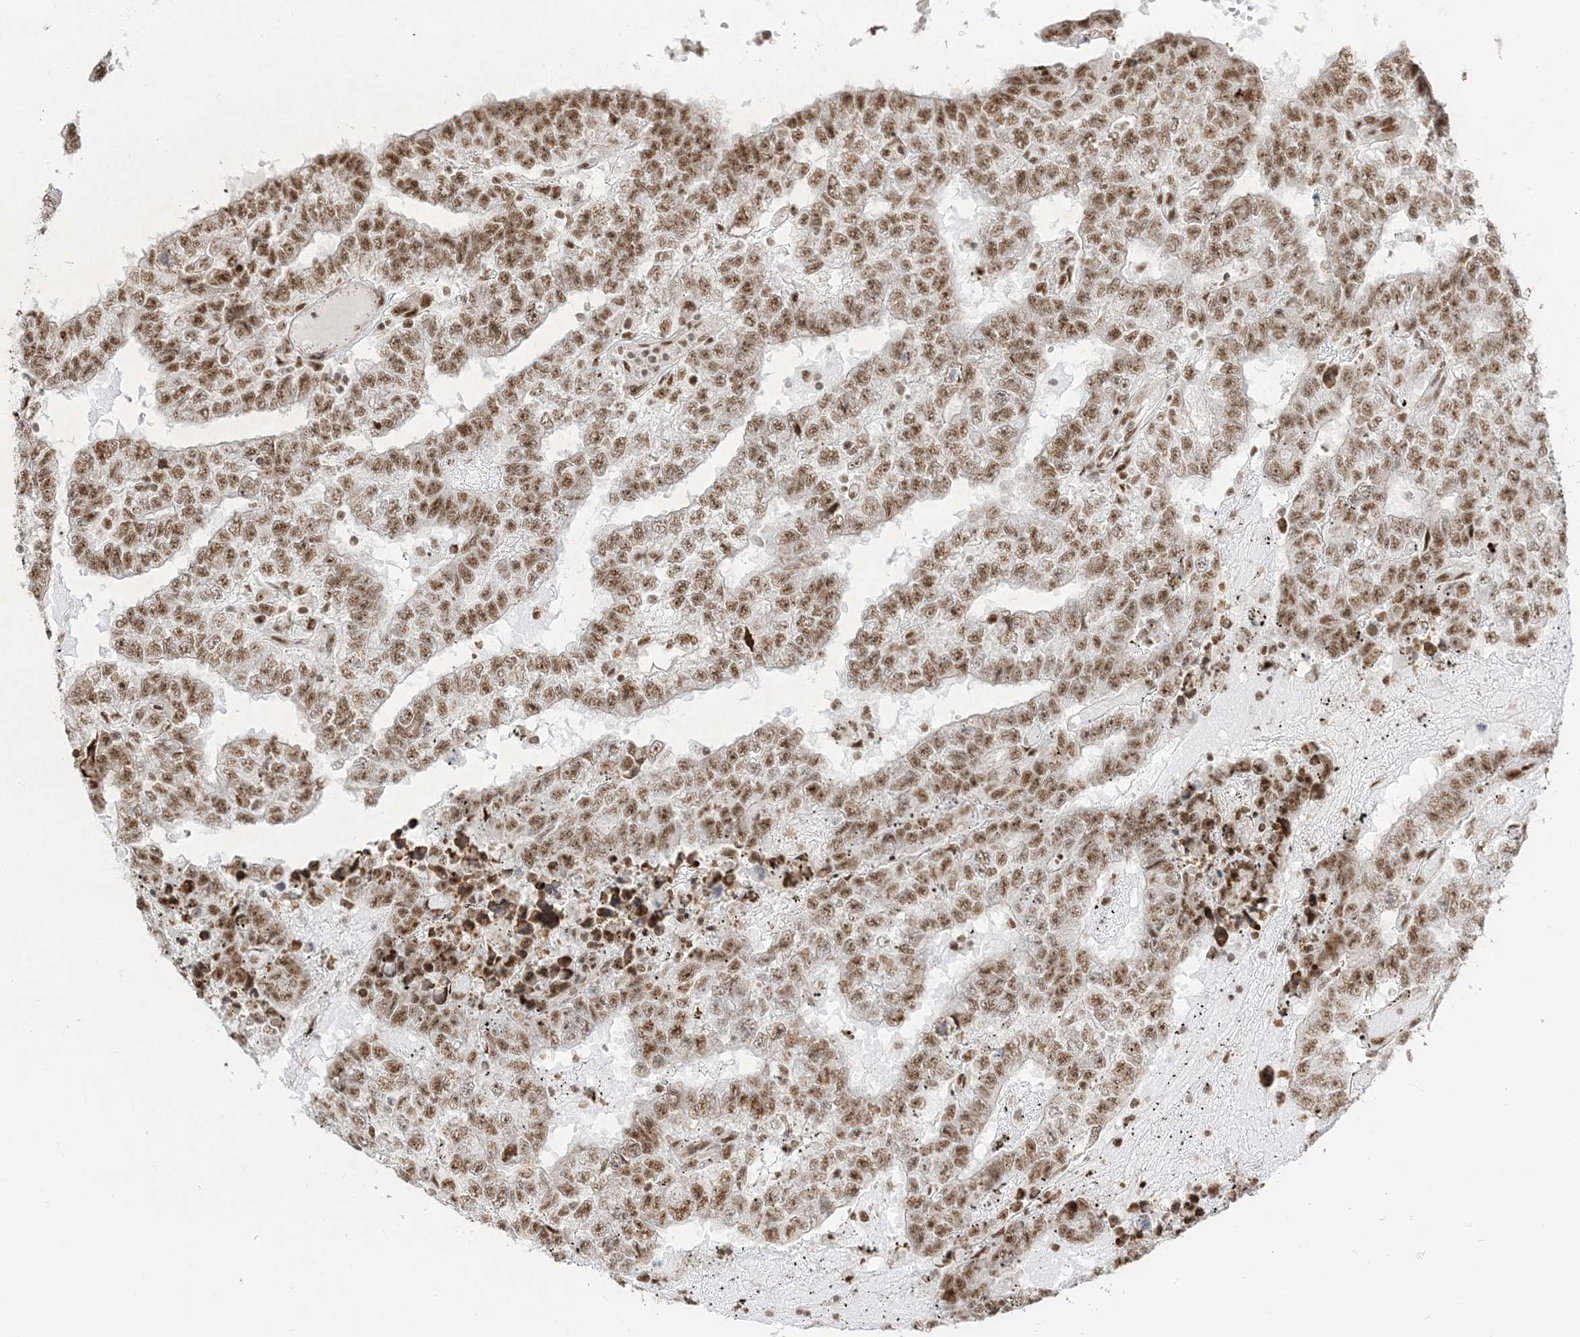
{"staining": {"intensity": "moderate", "quantity": ">75%", "location": "nuclear"}, "tissue": "testis cancer", "cell_type": "Tumor cells", "image_type": "cancer", "snomed": [{"axis": "morphology", "description": "Carcinoma, Embryonal, NOS"}, {"axis": "topography", "description": "Testis"}], "caption": "Immunohistochemical staining of human testis cancer (embryonal carcinoma) reveals medium levels of moderate nuclear positivity in approximately >75% of tumor cells. The staining is performed using DAB (3,3'-diaminobenzidine) brown chromogen to label protein expression. The nuclei are counter-stained blue using hematoxylin.", "gene": "ARGLU1", "patient": {"sex": "male", "age": 25}}